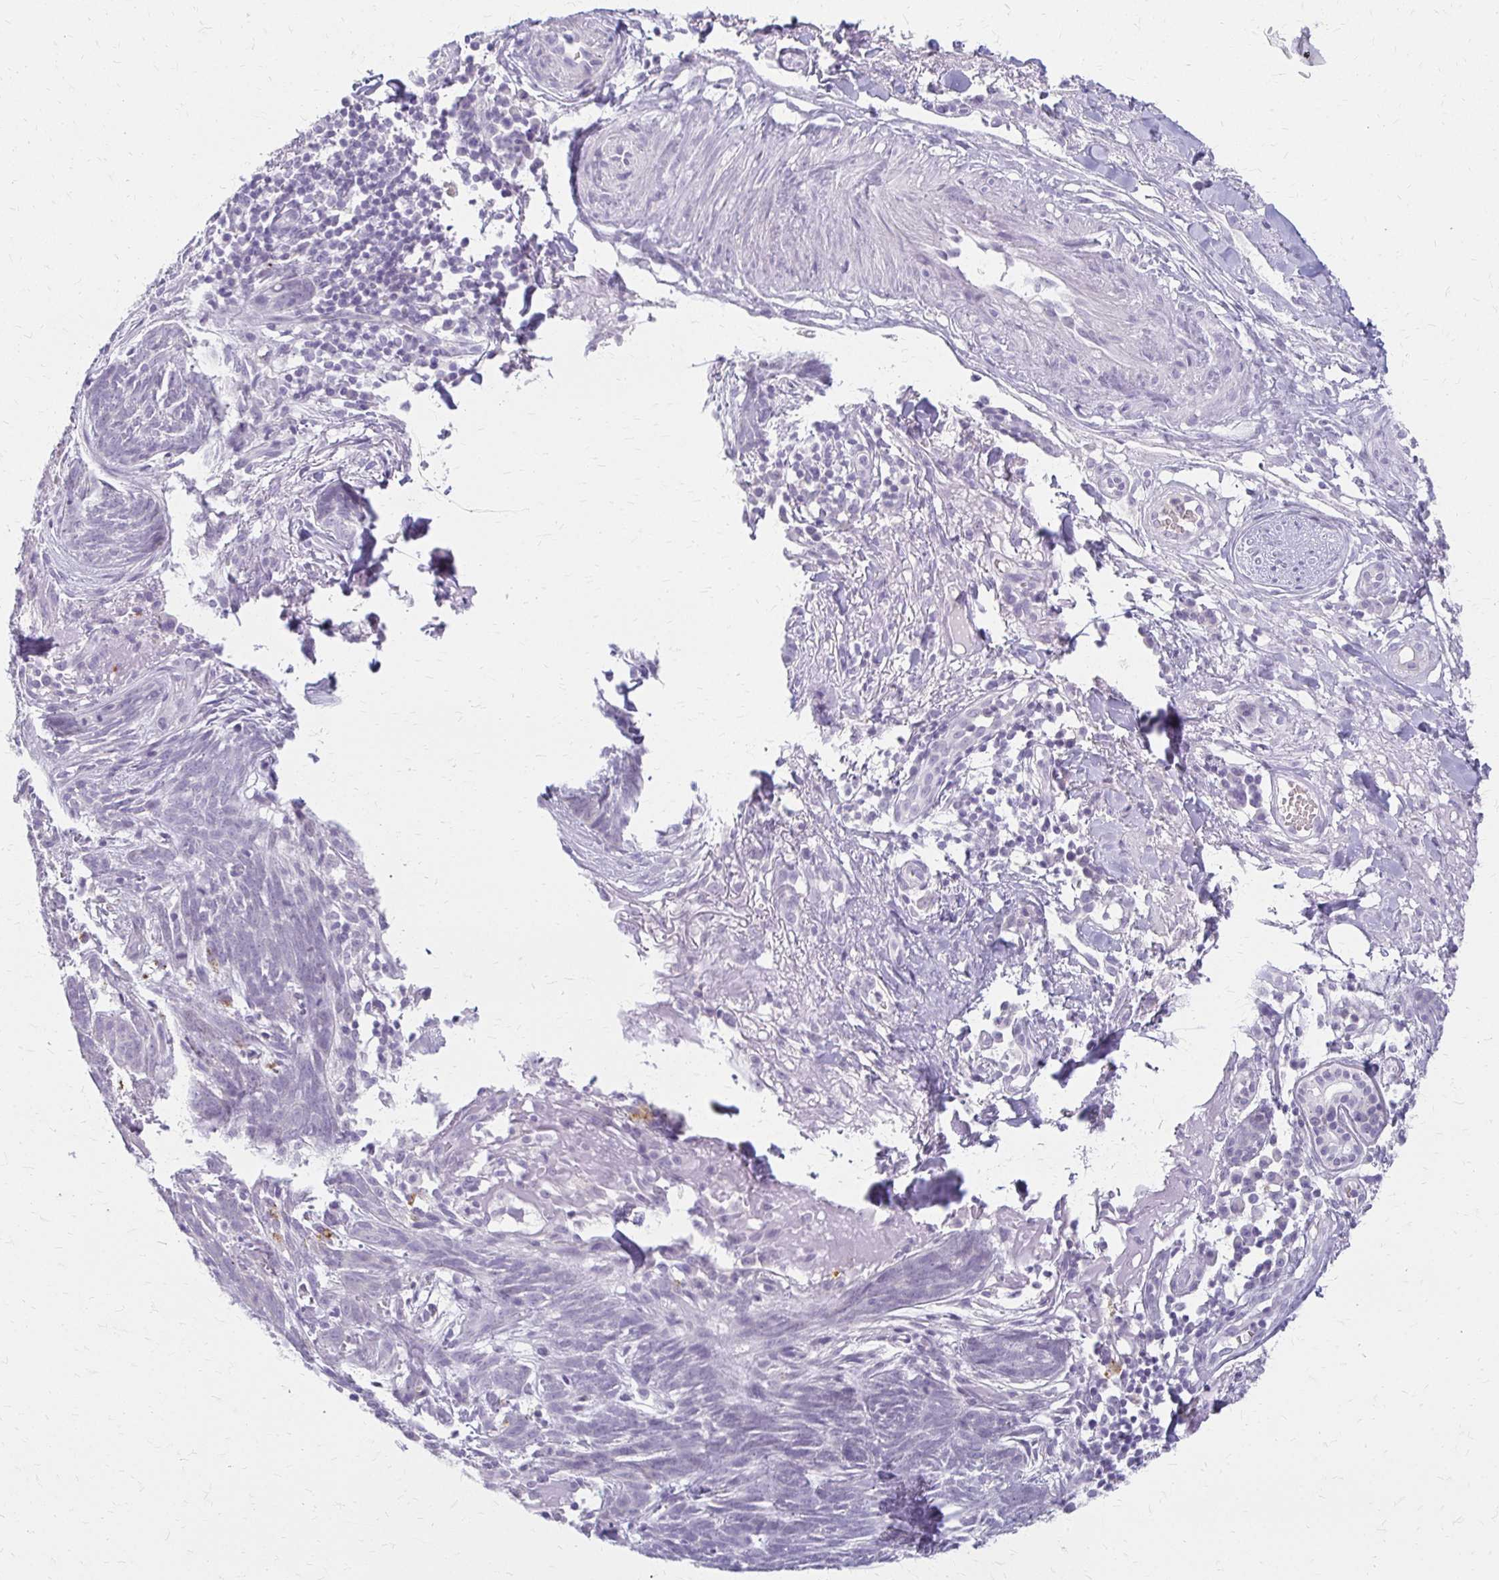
{"staining": {"intensity": "negative", "quantity": "none", "location": "none"}, "tissue": "skin cancer", "cell_type": "Tumor cells", "image_type": "cancer", "snomed": [{"axis": "morphology", "description": "Basal cell carcinoma"}, {"axis": "topography", "description": "Skin"}], "caption": "A high-resolution photomicrograph shows immunohistochemistry staining of skin basal cell carcinoma, which displays no significant positivity in tumor cells. (IHC, brightfield microscopy, high magnification).", "gene": "ACP5", "patient": {"sex": "female", "age": 93}}